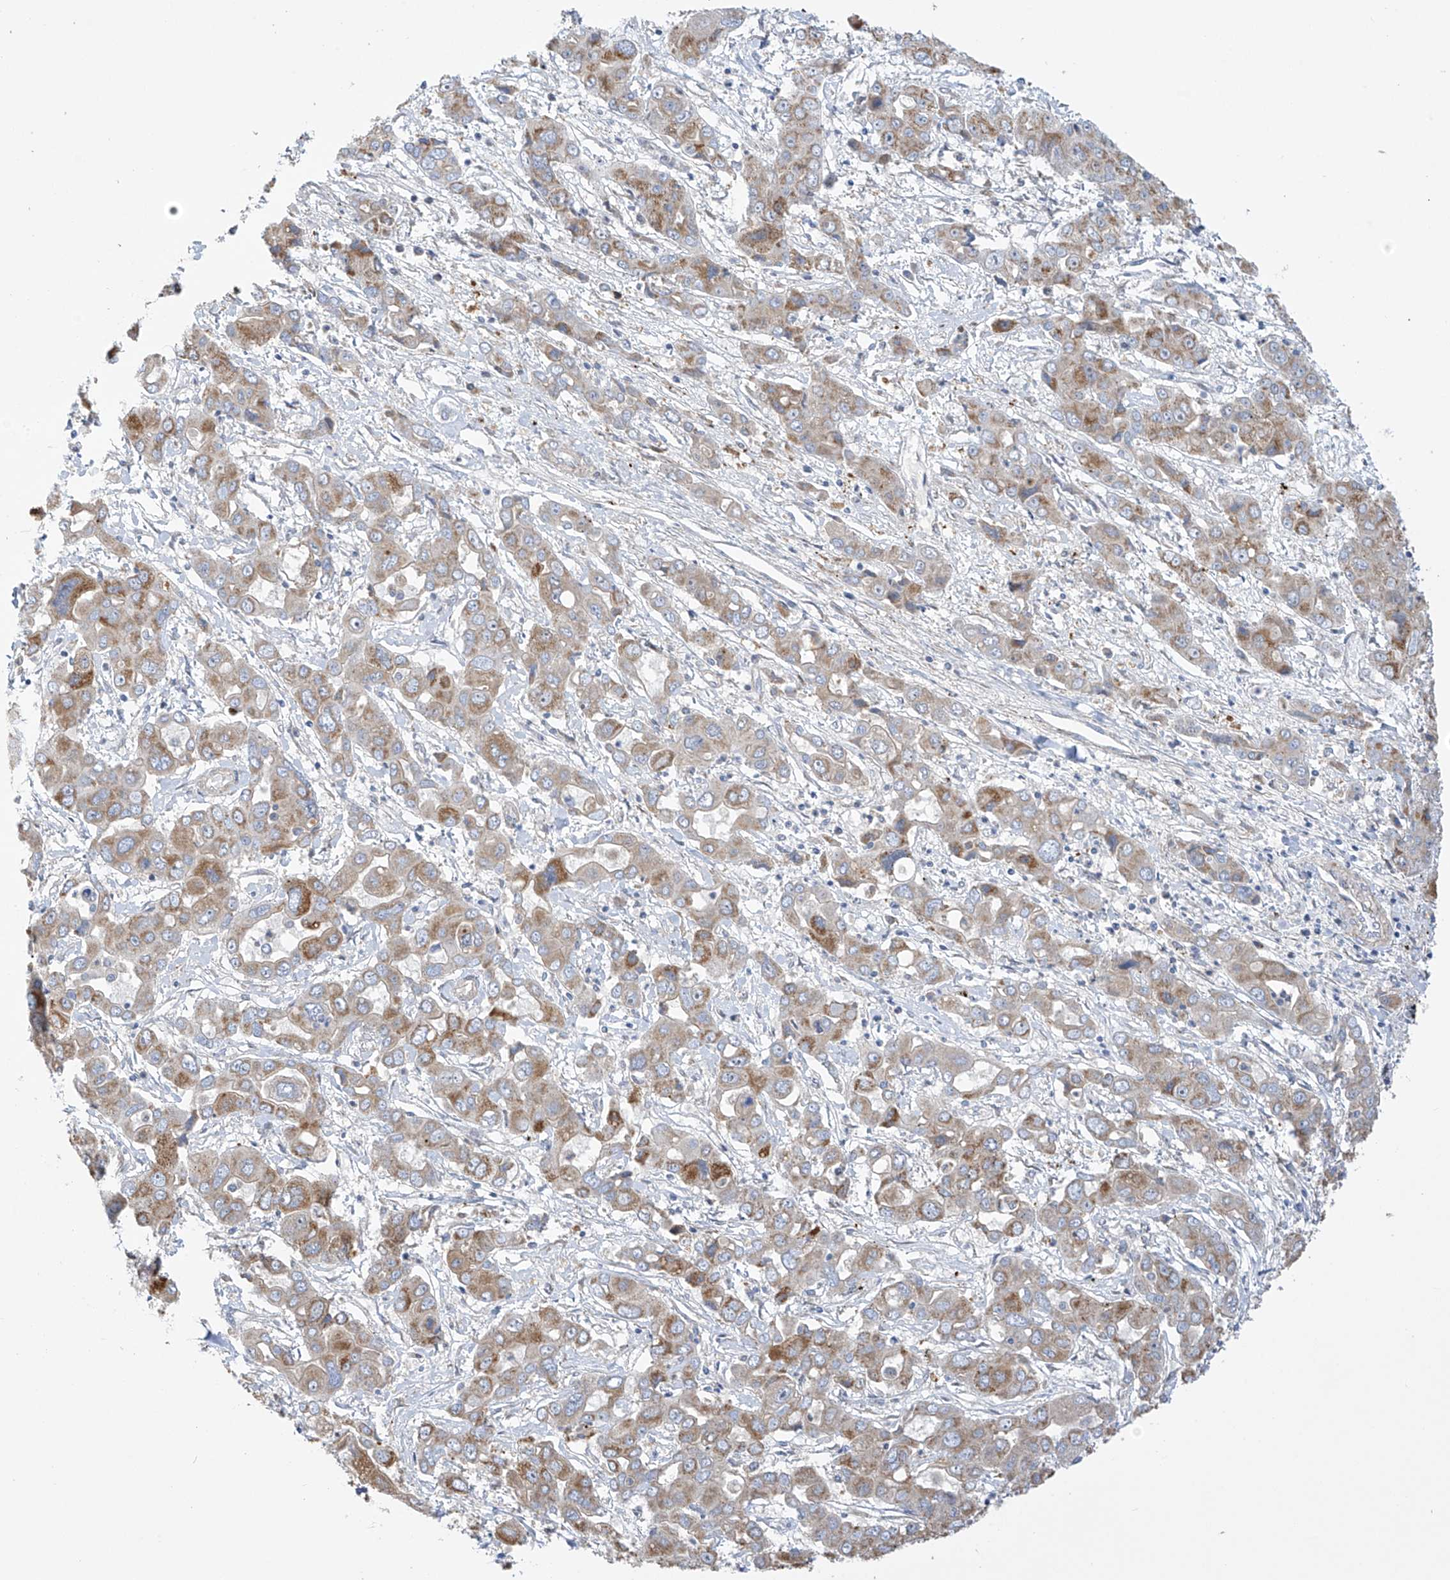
{"staining": {"intensity": "moderate", "quantity": "25%-75%", "location": "cytoplasmic/membranous"}, "tissue": "liver cancer", "cell_type": "Tumor cells", "image_type": "cancer", "snomed": [{"axis": "morphology", "description": "Cholangiocarcinoma"}, {"axis": "topography", "description": "Liver"}], "caption": "DAB (3,3'-diaminobenzidine) immunohistochemical staining of liver cancer demonstrates moderate cytoplasmic/membranous protein expression in approximately 25%-75% of tumor cells. Immunohistochemistry (ihc) stains the protein of interest in brown and the nuclei are stained blue.", "gene": "ZNF641", "patient": {"sex": "male", "age": 67}}